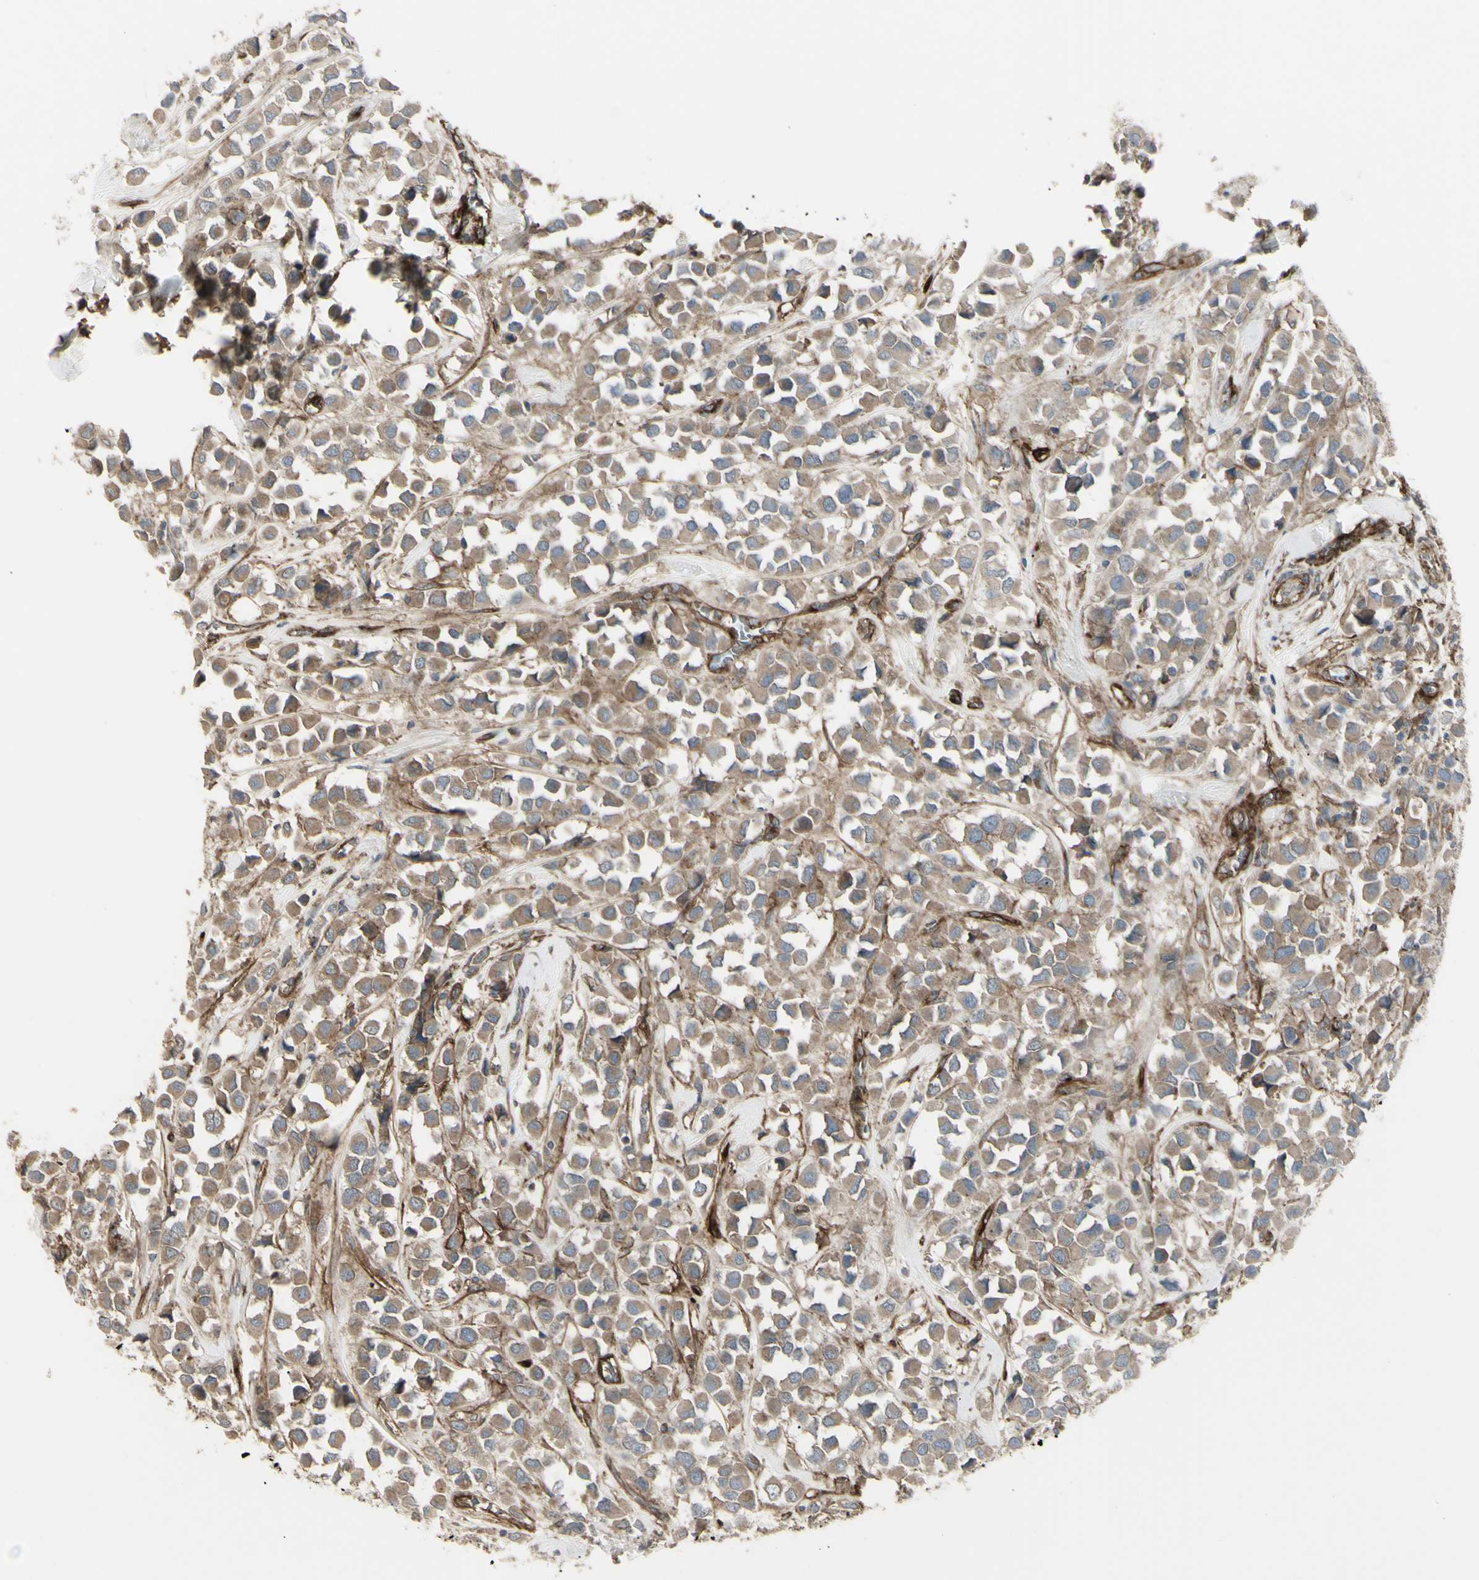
{"staining": {"intensity": "weak", "quantity": ">75%", "location": "cytoplasmic/membranous"}, "tissue": "breast cancer", "cell_type": "Tumor cells", "image_type": "cancer", "snomed": [{"axis": "morphology", "description": "Duct carcinoma"}, {"axis": "topography", "description": "Breast"}], "caption": "Protein expression analysis of human breast cancer (infiltrating ductal carcinoma) reveals weak cytoplasmic/membranous staining in approximately >75% of tumor cells.", "gene": "CD276", "patient": {"sex": "female", "age": 61}}